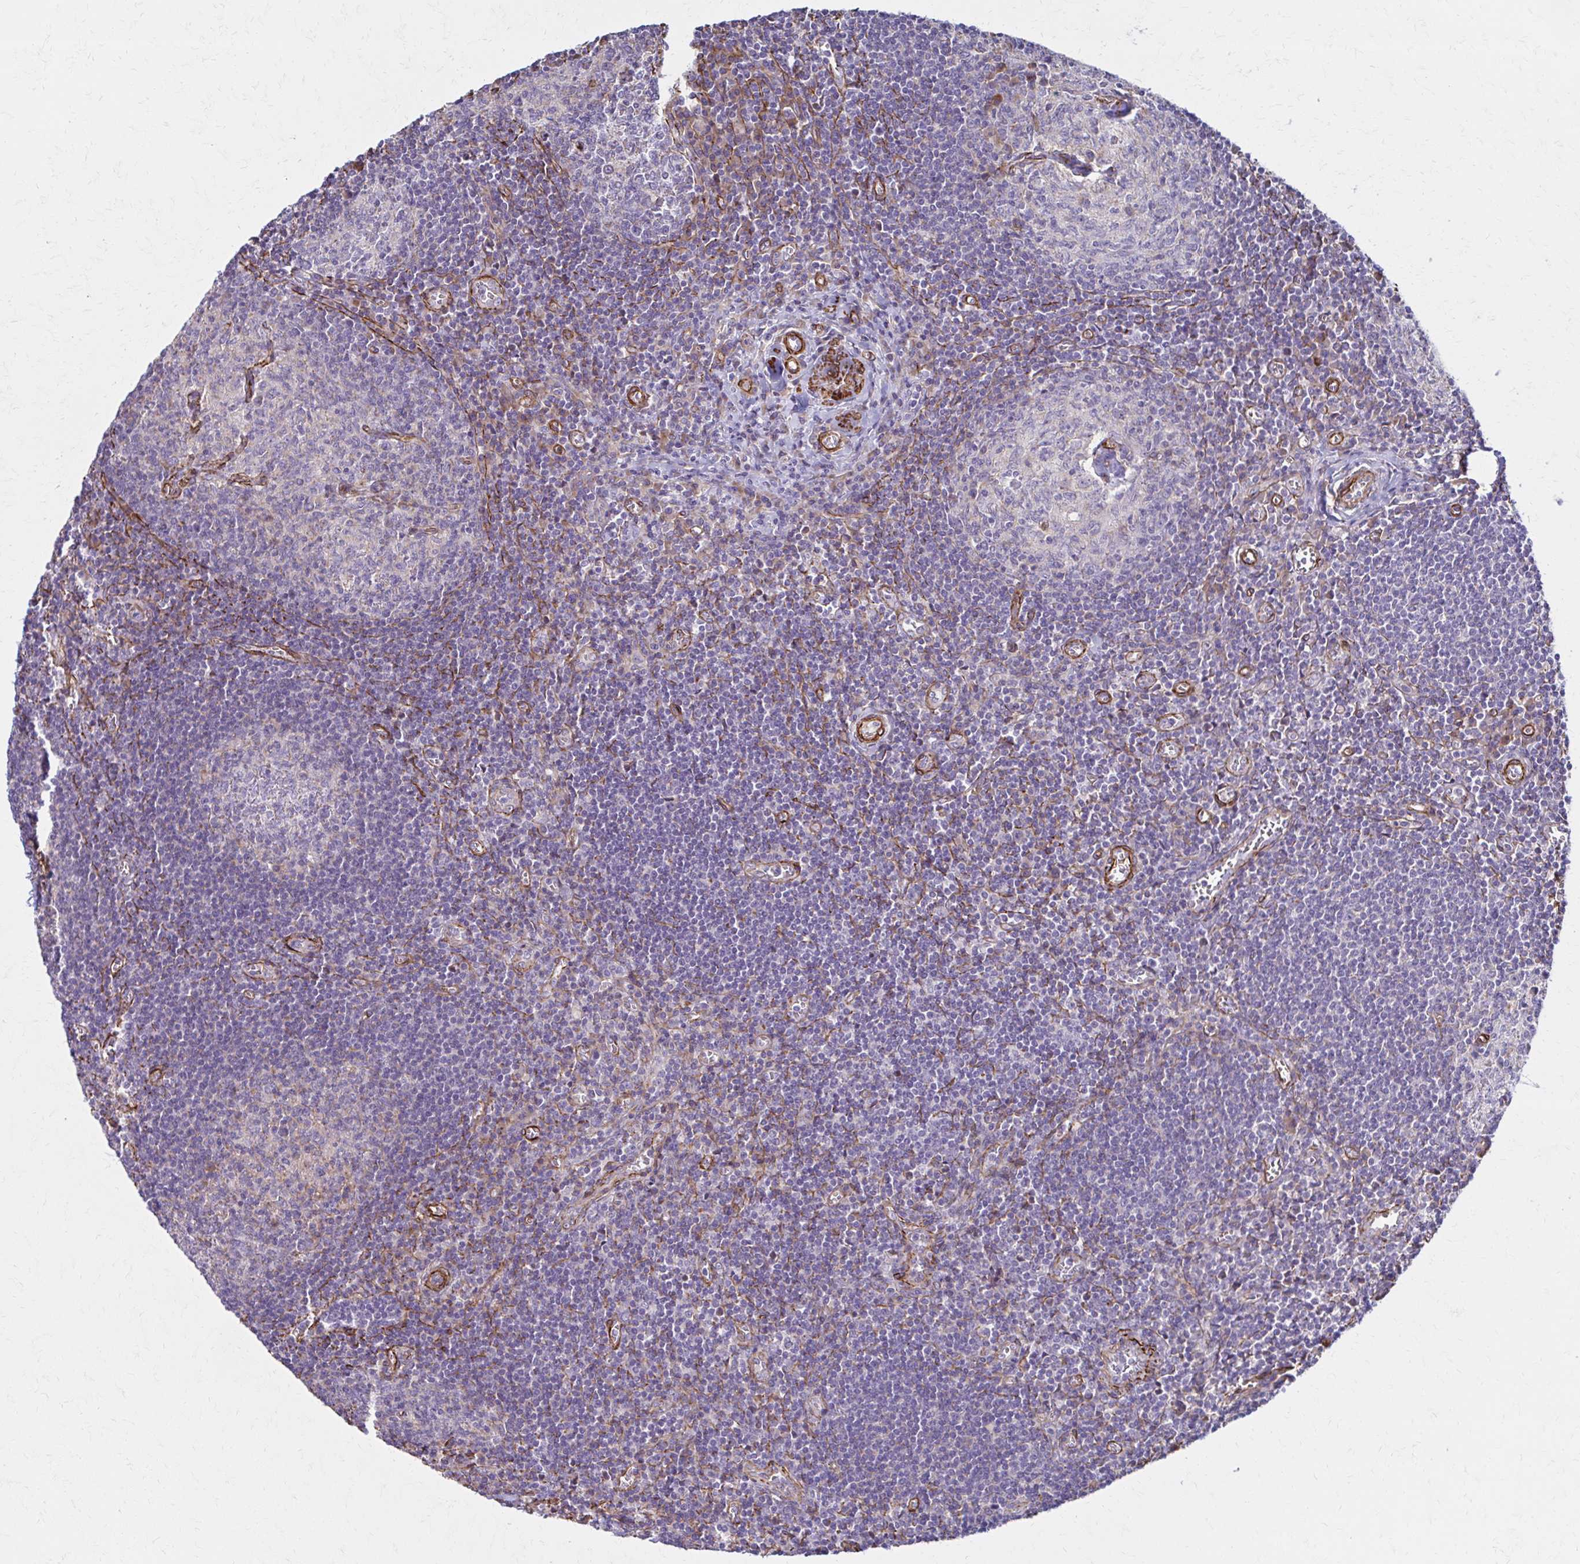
{"staining": {"intensity": "negative", "quantity": "none", "location": "none"}, "tissue": "lymph node", "cell_type": "Germinal center cells", "image_type": "normal", "snomed": [{"axis": "morphology", "description": "Normal tissue, NOS"}, {"axis": "topography", "description": "Lymph node"}], "caption": "This is an IHC micrograph of benign lymph node. There is no positivity in germinal center cells.", "gene": "TIMMDC1", "patient": {"sex": "male", "age": 67}}